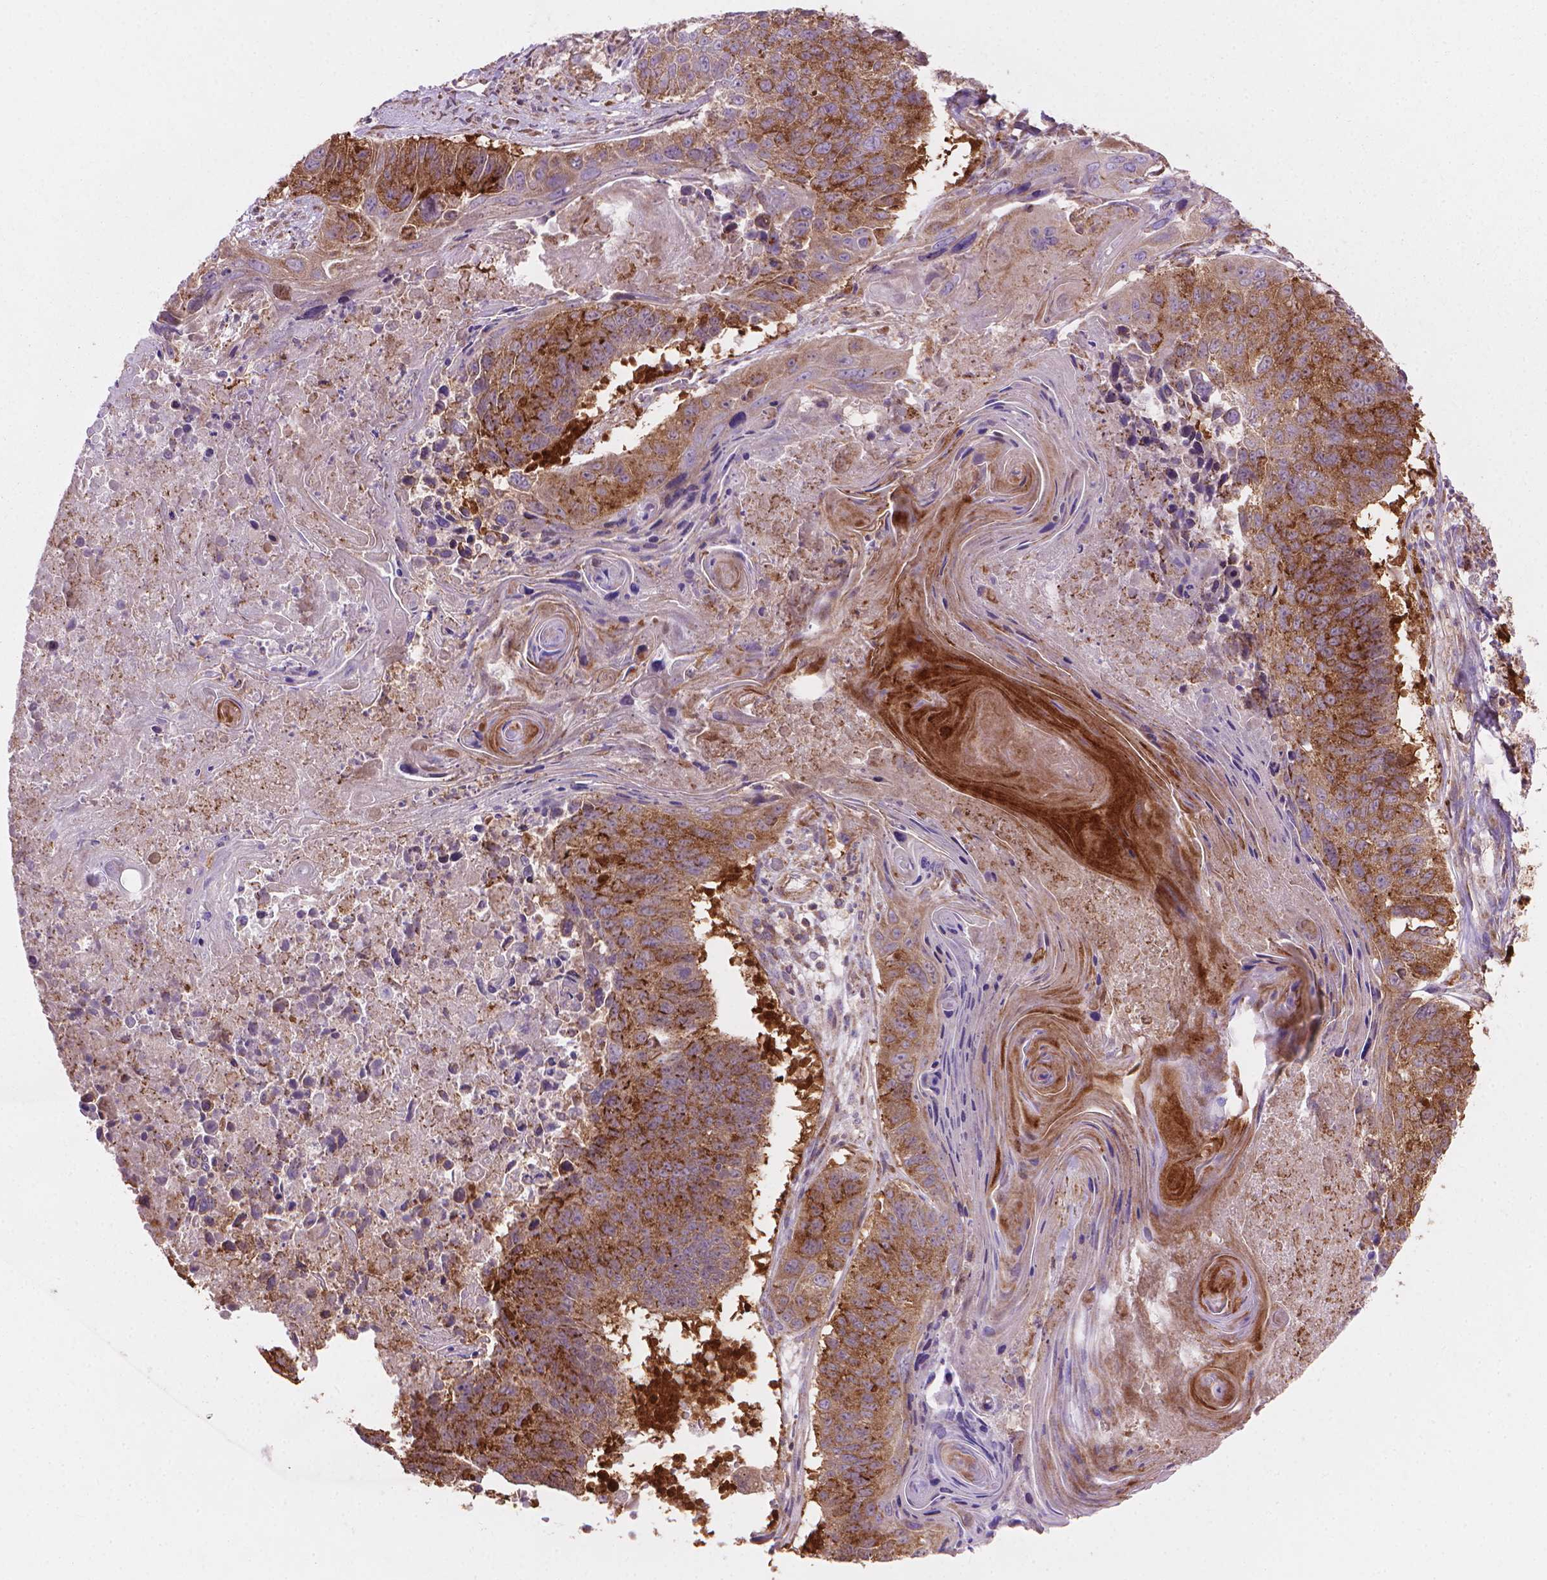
{"staining": {"intensity": "moderate", "quantity": ">75%", "location": "cytoplasmic/membranous"}, "tissue": "lung cancer", "cell_type": "Tumor cells", "image_type": "cancer", "snomed": [{"axis": "morphology", "description": "Squamous cell carcinoma, NOS"}, {"axis": "topography", "description": "Lung"}], "caption": "Tumor cells exhibit moderate cytoplasmic/membranous expression in about >75% of cells in lung cancer (squamous cell carcinoma). The staining is performed using DAB brown chromogen to label protein expression. The nuclei are counter-stained blue using hematoxylin.", "gene": "VARS2", "patient": {"sex": "male", "age": 73}}